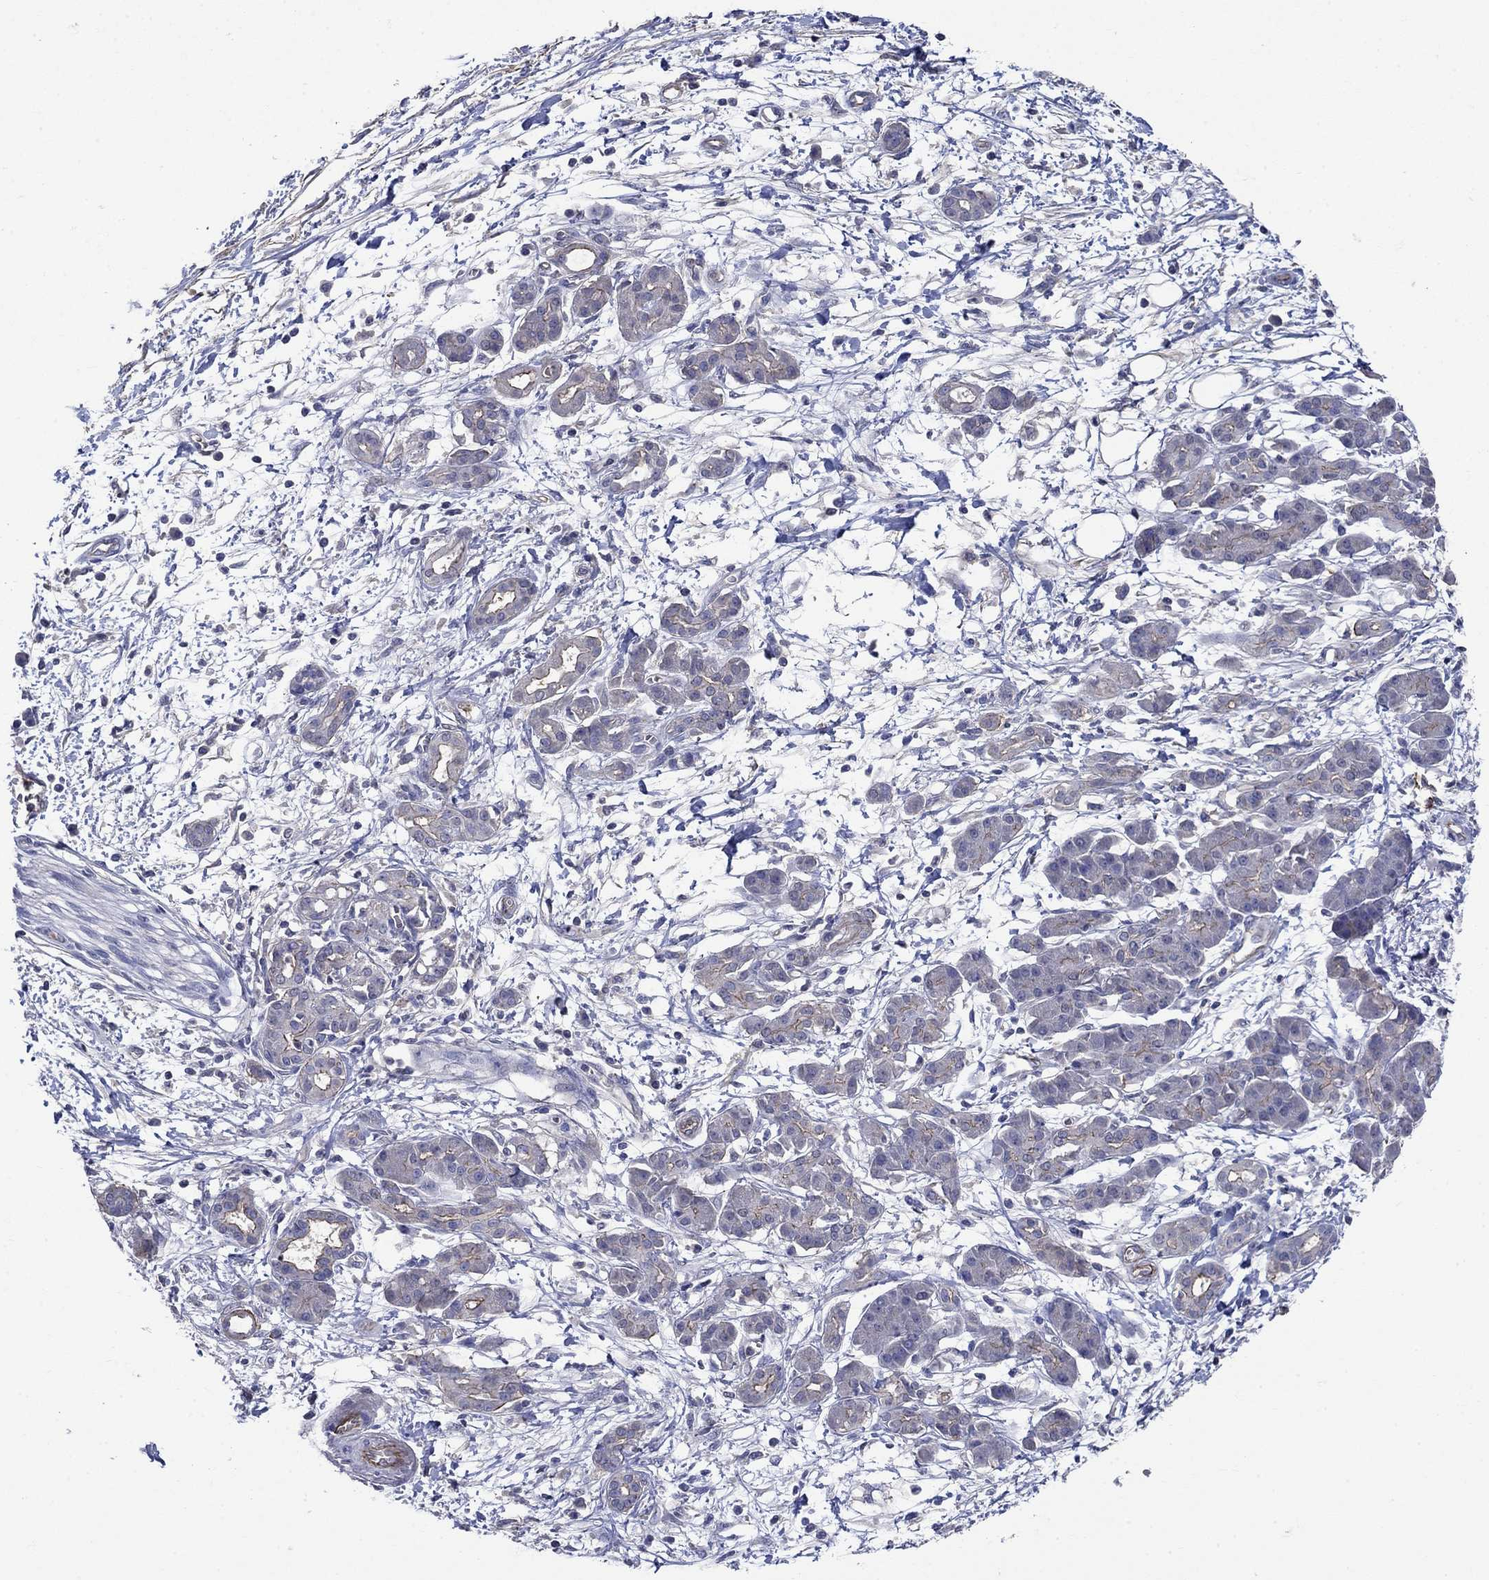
{"staining": {"intensity": "moderate", "quantity": "<25%", "location": "cytoplasmic/membranous"}, "tissue": "pancreatic cancer", "cell_type": "Tumor cells", "image_type": "cancer", "snomed": [{"axis": "morphology", "description": "Adenocarcinoma, NOS"}, {"axis": "topography", "description": "Pancreas"}], "caption": "This image exhibits pancreatic cancer (adenocarcinoma) stained with IHC to label a protein in brown. The cytoplasmic/membranous of tumor cells show moderate positivity for the protein. Nuclei are counter-stained blue.", "gene": "FLNC", "patient": {"sex": "male", "age": 72}}